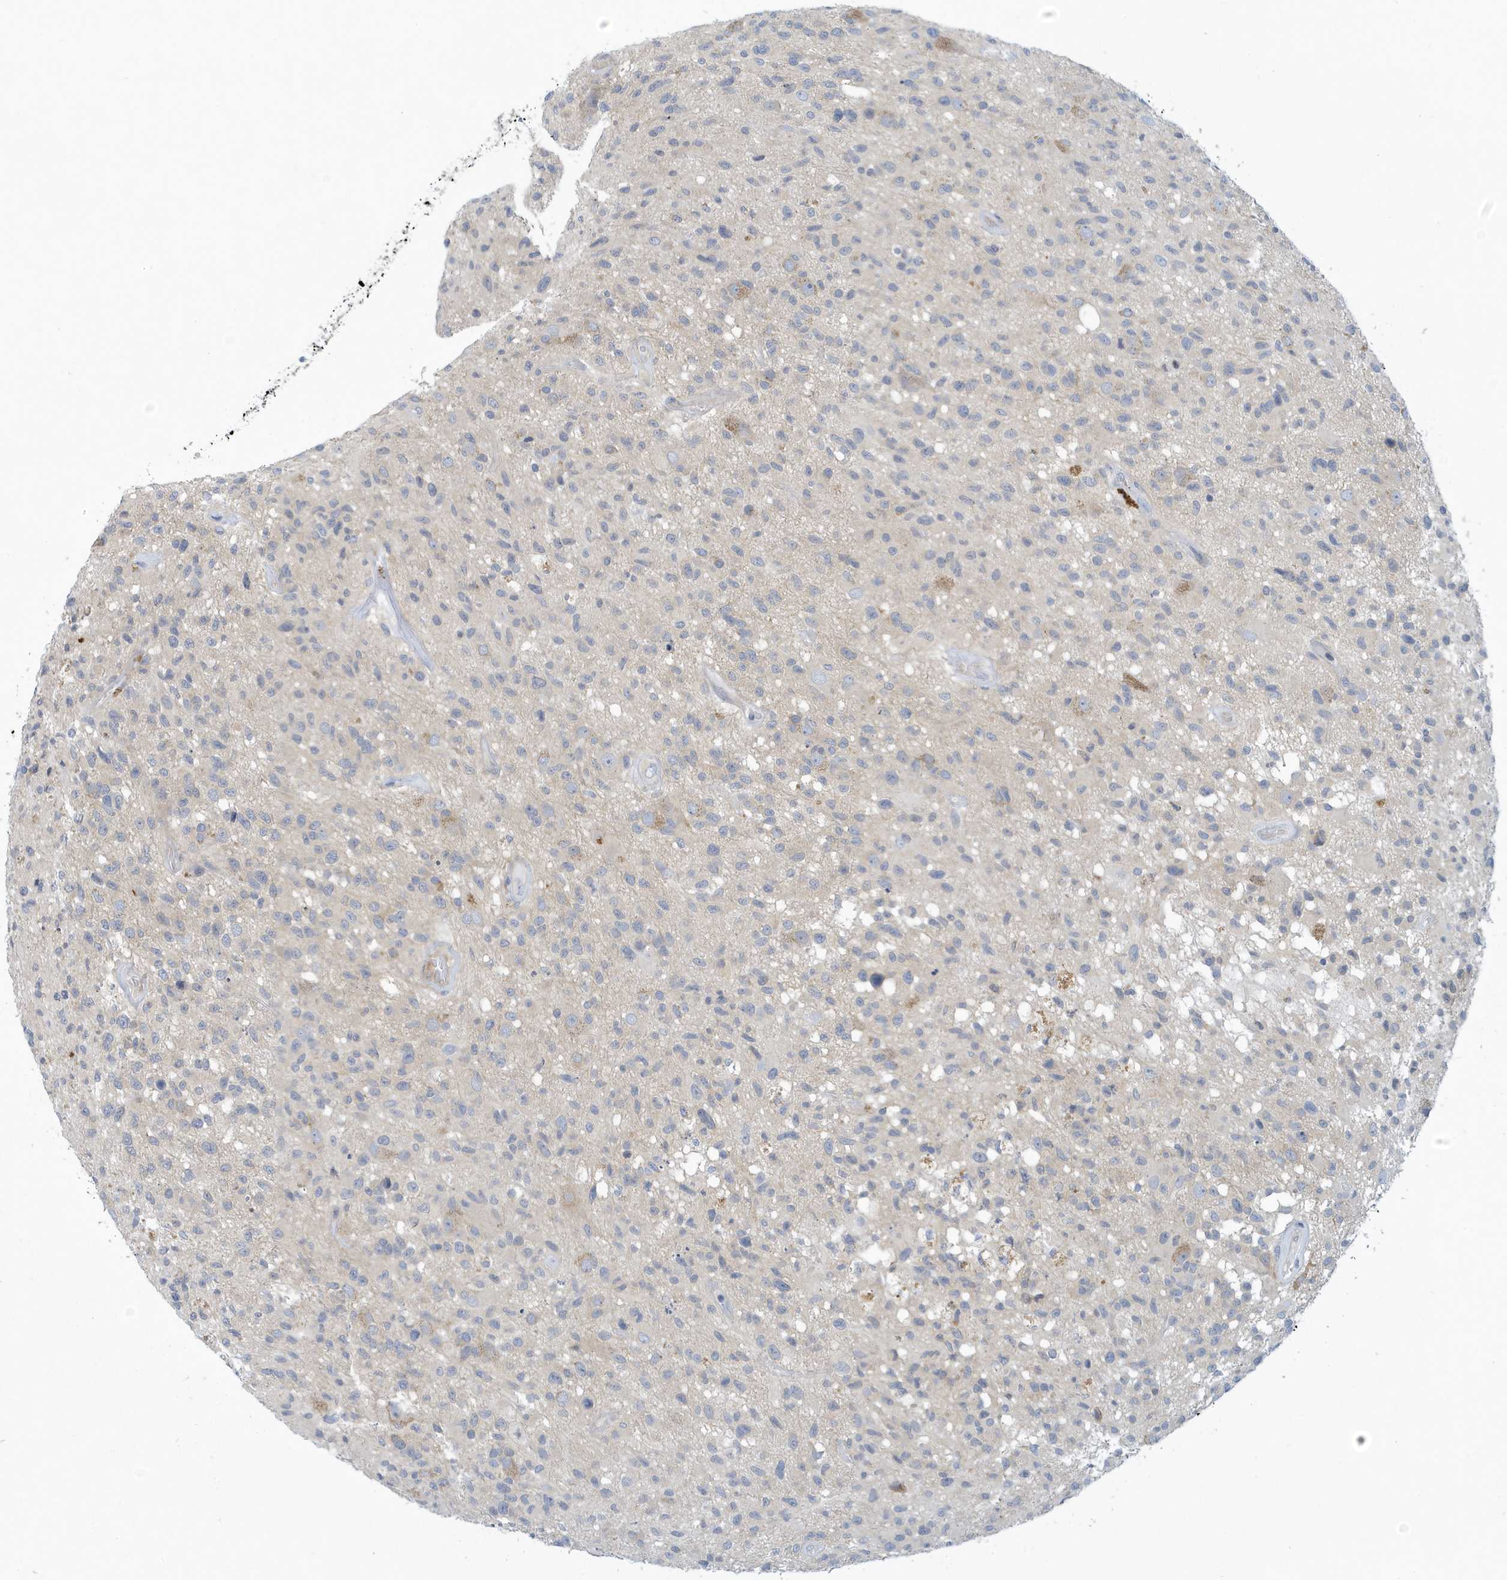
{"staining": {"intensity": "negative", "quantity": "none", "location": "none"}, "tissue": "glioma", "cell_type": "Tumor cells", "image_type": "cancer", "snomed": [{"axis": "morphology", "description": "Glioma, malignant, High grade"}, {"axis": "morphology", "description": "Glioblastoma, NOS"}, {"axis": "topography", "description": "Brain"}], "caption": "This is a image of immunohistochemistry (IHC) staining of glioma, which shows no staining in tumor cells. (Stains: DAB (3,3'-diaminobenzidine) immunohistochemistry (IHC) with hematoxylin counter stain, Microscopy: brightfield microscopy at high magnification).", "gene": "VTA1", "patient": {"sex": "male", "age": 60}}